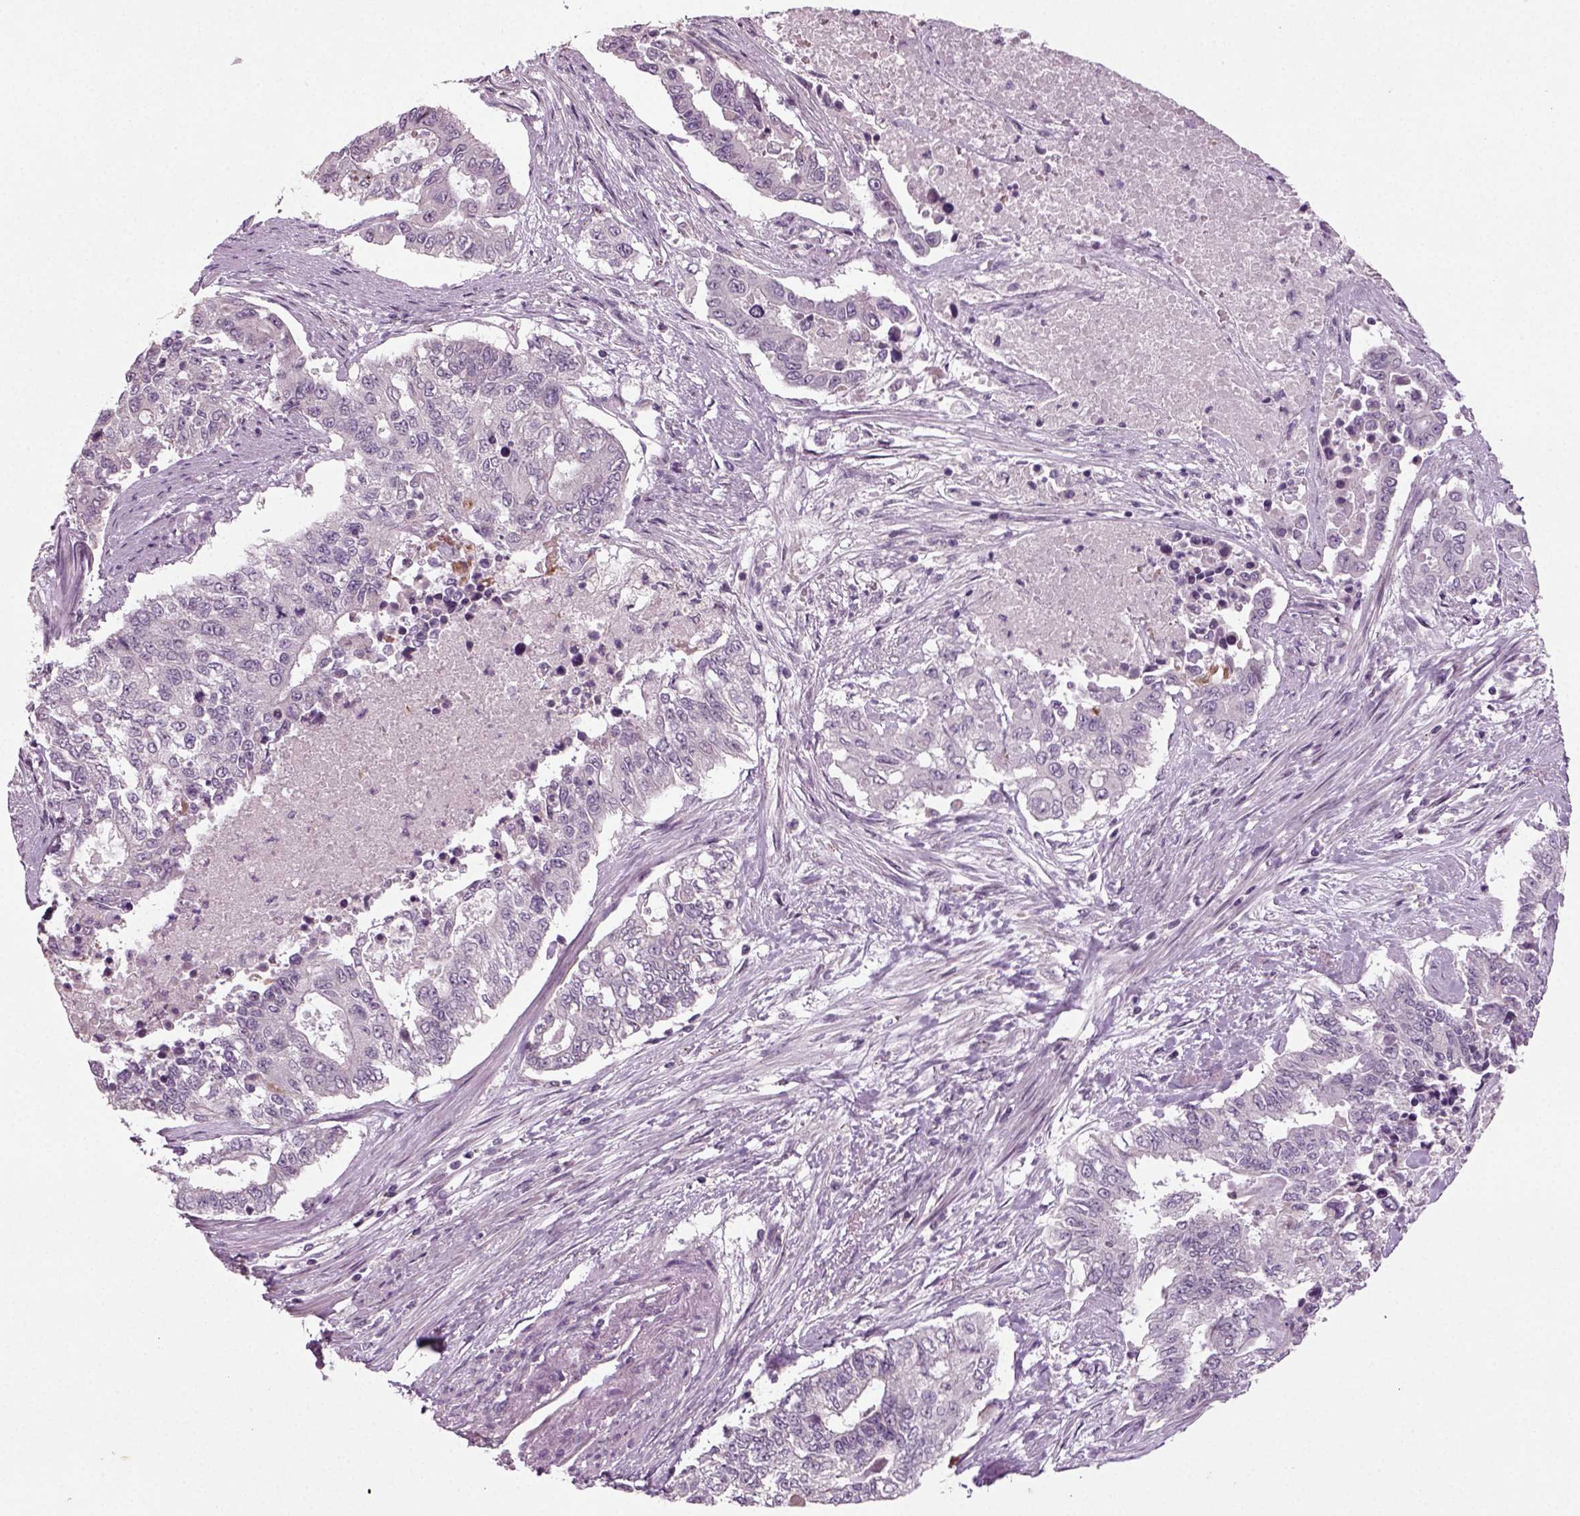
{"staining": {"intensity": "negative", "quantity": "none", "location": "none"}, "tissue": "endometrial cancer", "cell_type": "Tumor cells", "image_type": "cancer", "snomed": [{"axis": "morphology", "description": "Adenocarcinoma, NOS"}, {"axis": "topography", "description": "Uterus"}], "caption": "There is no significant expression in tumor cells of endometrial cancer. Nuclei are stained in blue.", "gene": "SYNGAP1", "patient": {"sex": "female", "age": 59}}